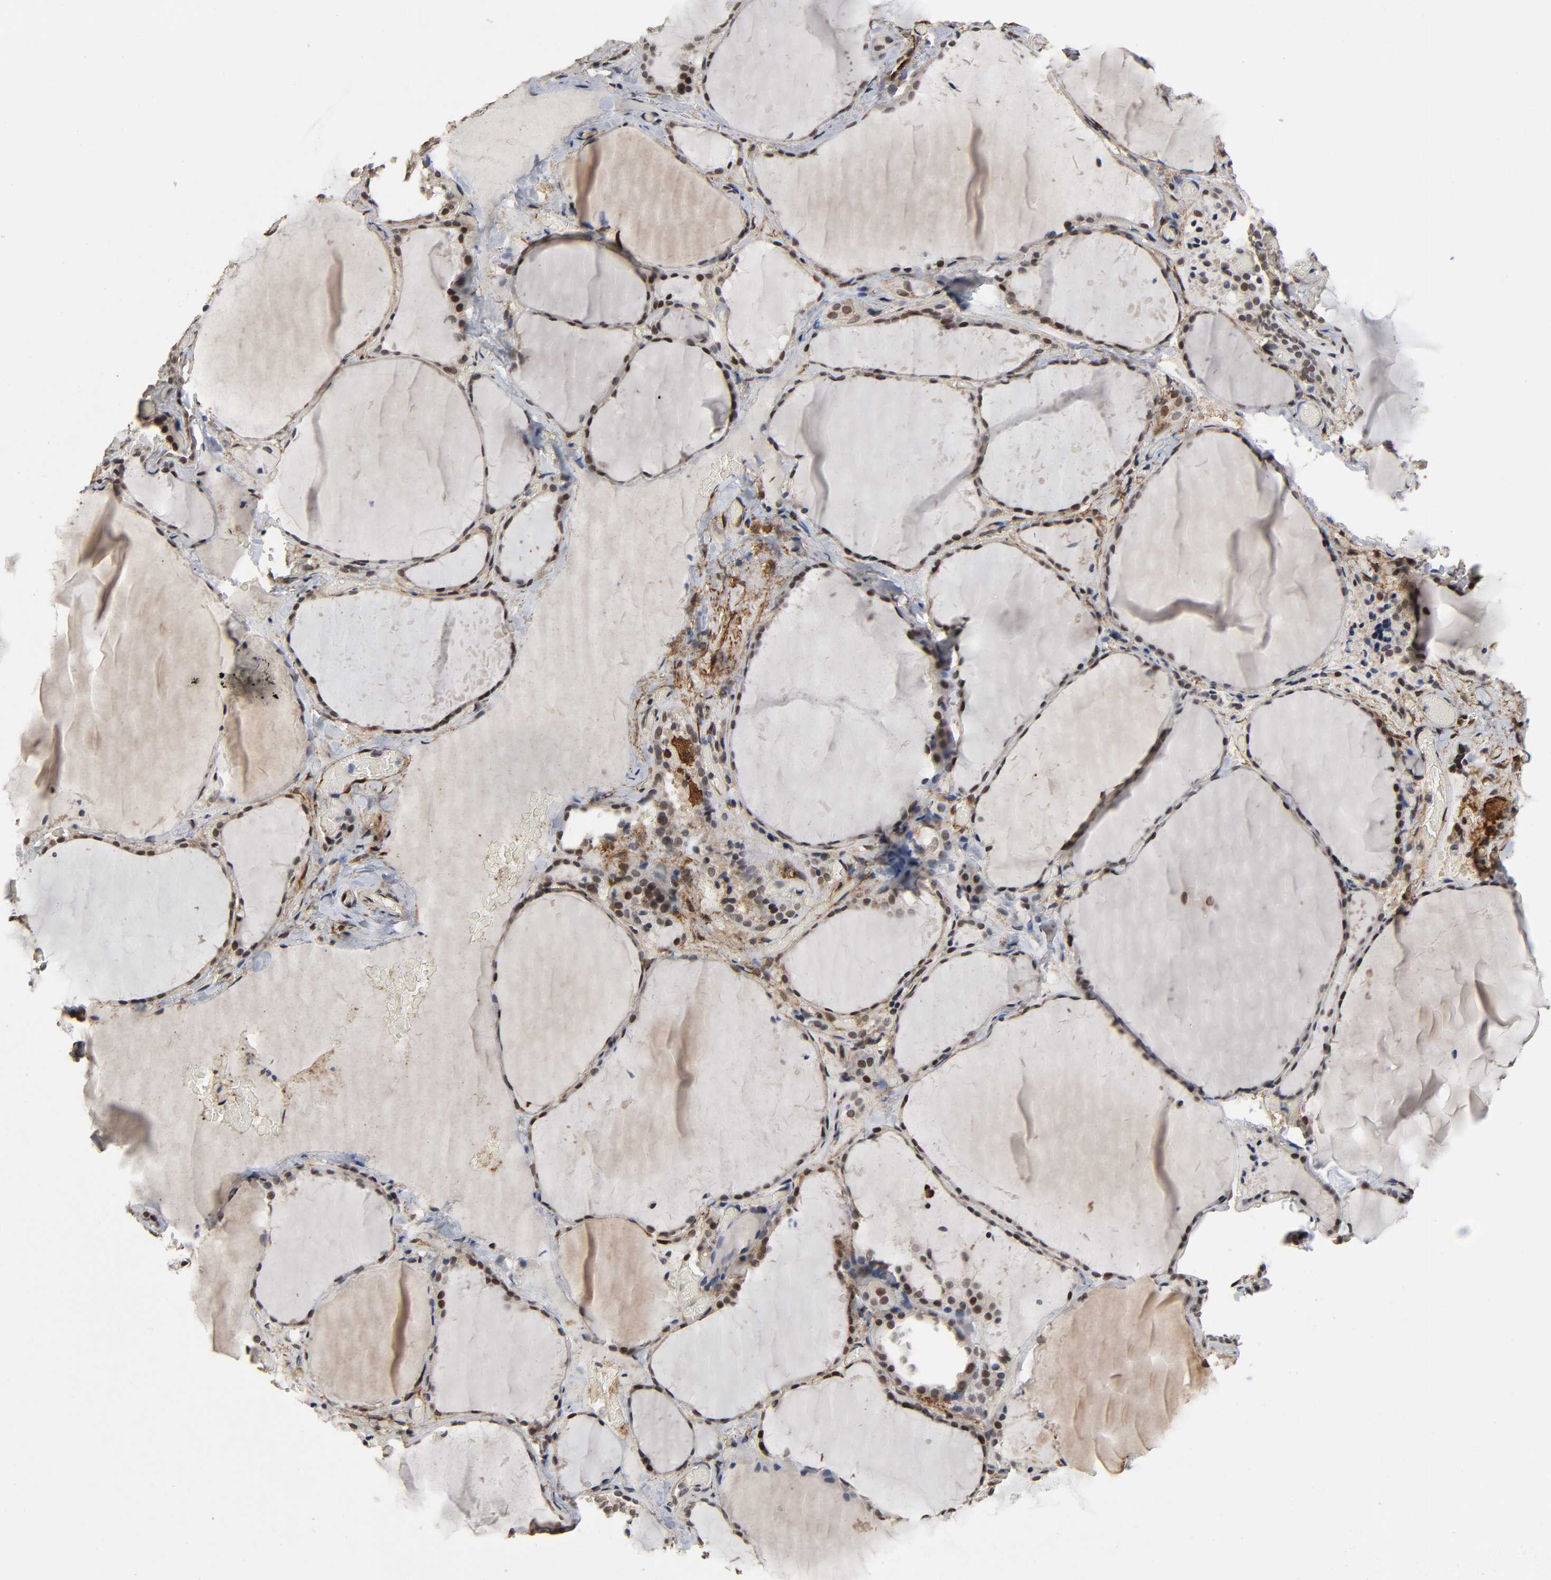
{"staining": {"intensity": "moderate", "quantity": "25%-75%", "location": "nuclear"}, "tissue": "thyroid gland", "cell_type": "Glandular cells", "image_type": "normal", "snomed": [{"axis": "morphology", "description": "Normal tissue, NOS"}, {"axis": "topography", "description": "Thyroid gland"}], "caption": "Thyroid gland stained for a protein shows moderate nuclear positivity in glandular cells. The staining was performed using DAB, with brown indicating positive protein expression. Nuclei are stained blue with hematoxylin.", "gene": "AHNAK2", "patient": {"sex": "female", "age": 22}}